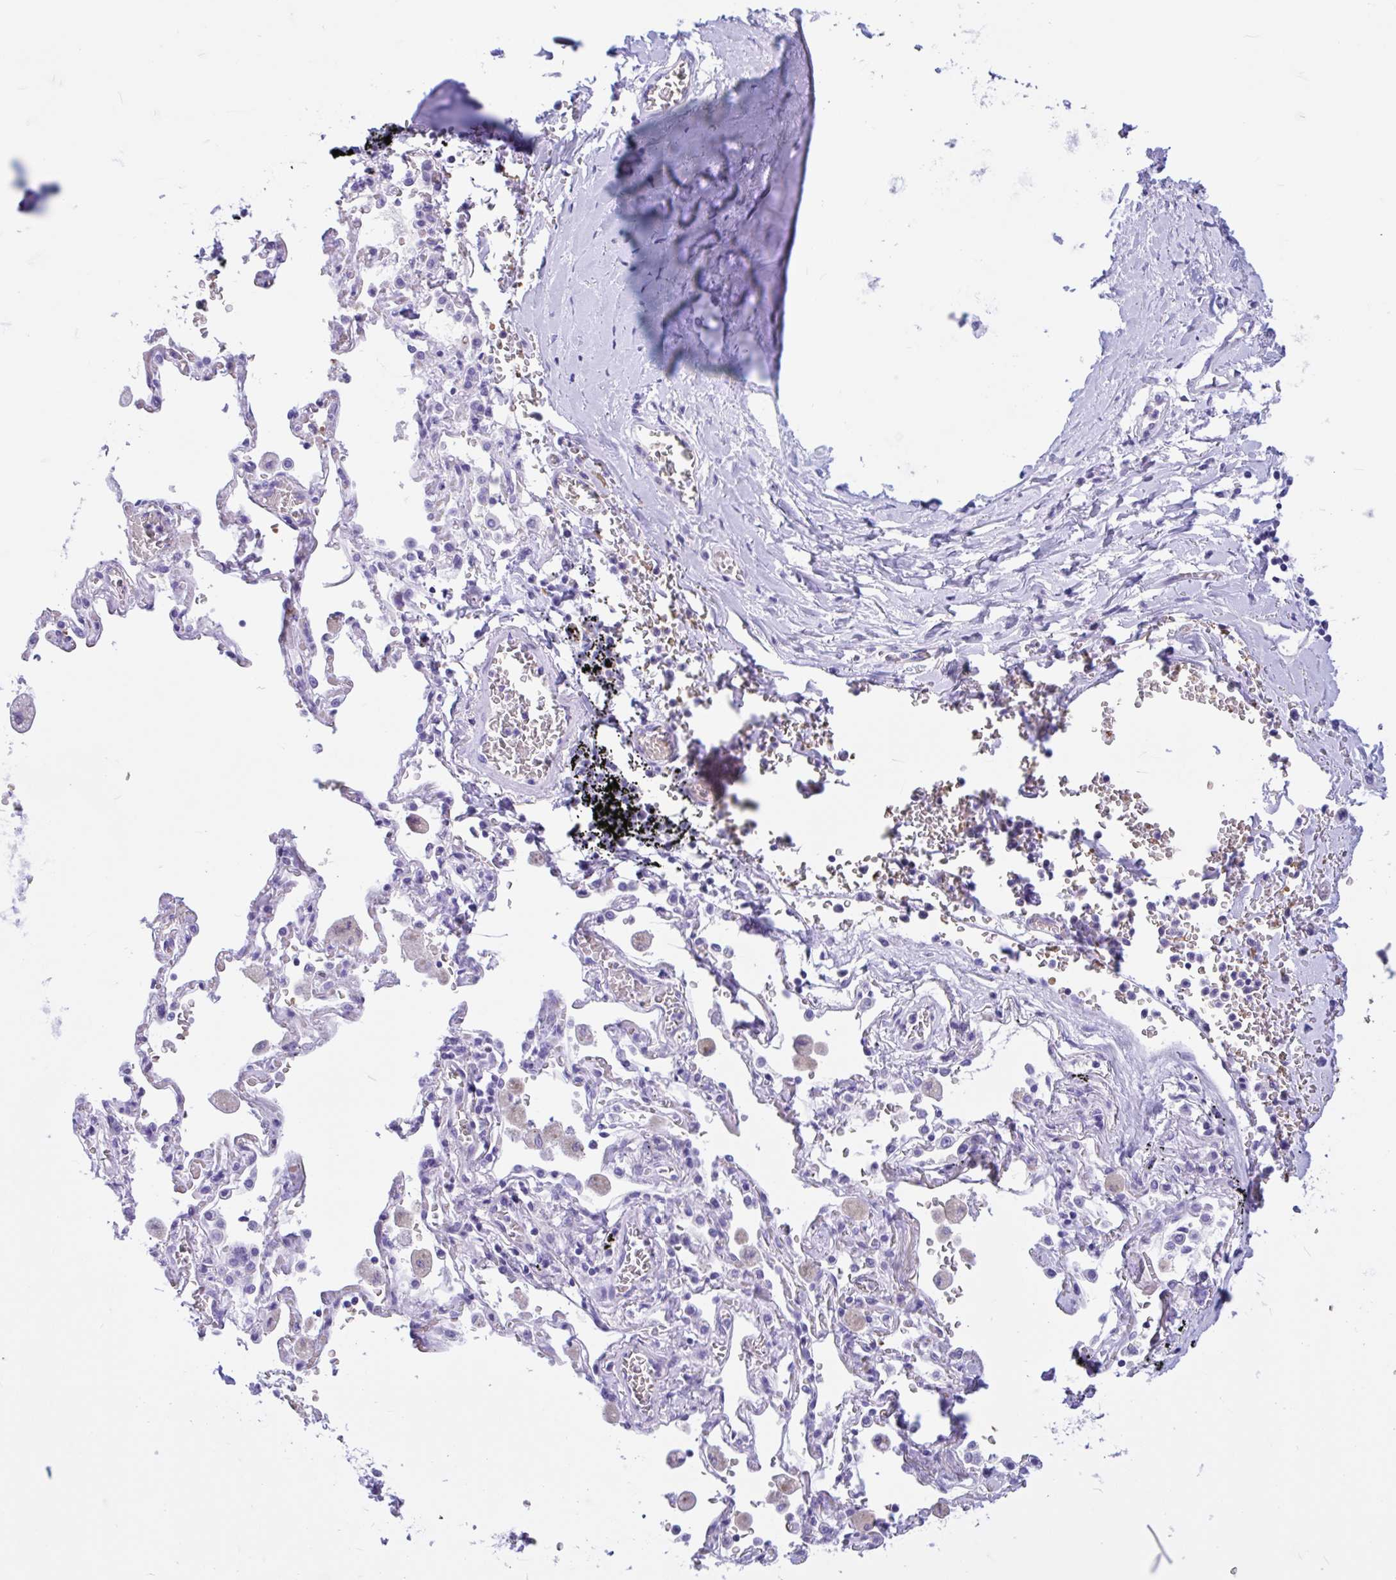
{"staining": {"intensity": "negative", "quantity": "none", "location": "none"}, "tissue": "adipose tissue", "cell_type": "Adipocytes", "image_type": "normal", "snomed": [{"axis": "morphology", "description": "Normal tissue, NOS"}, {"axis": "morphology", "description": "Degeneration, NOS"}, {"axis": "topography", "description": "Cartilage tissue"}, {"axis": "topography", "description": "Lung"}], "caption": "An image of adipose tissue stained for a protein displays no brown staining in adipocytes. (Immunohistochemistry (ihc), brightfield microscopy, high magnification).", "gene": "TMEM79", "patient": {"sex": "female", "age": 61}}